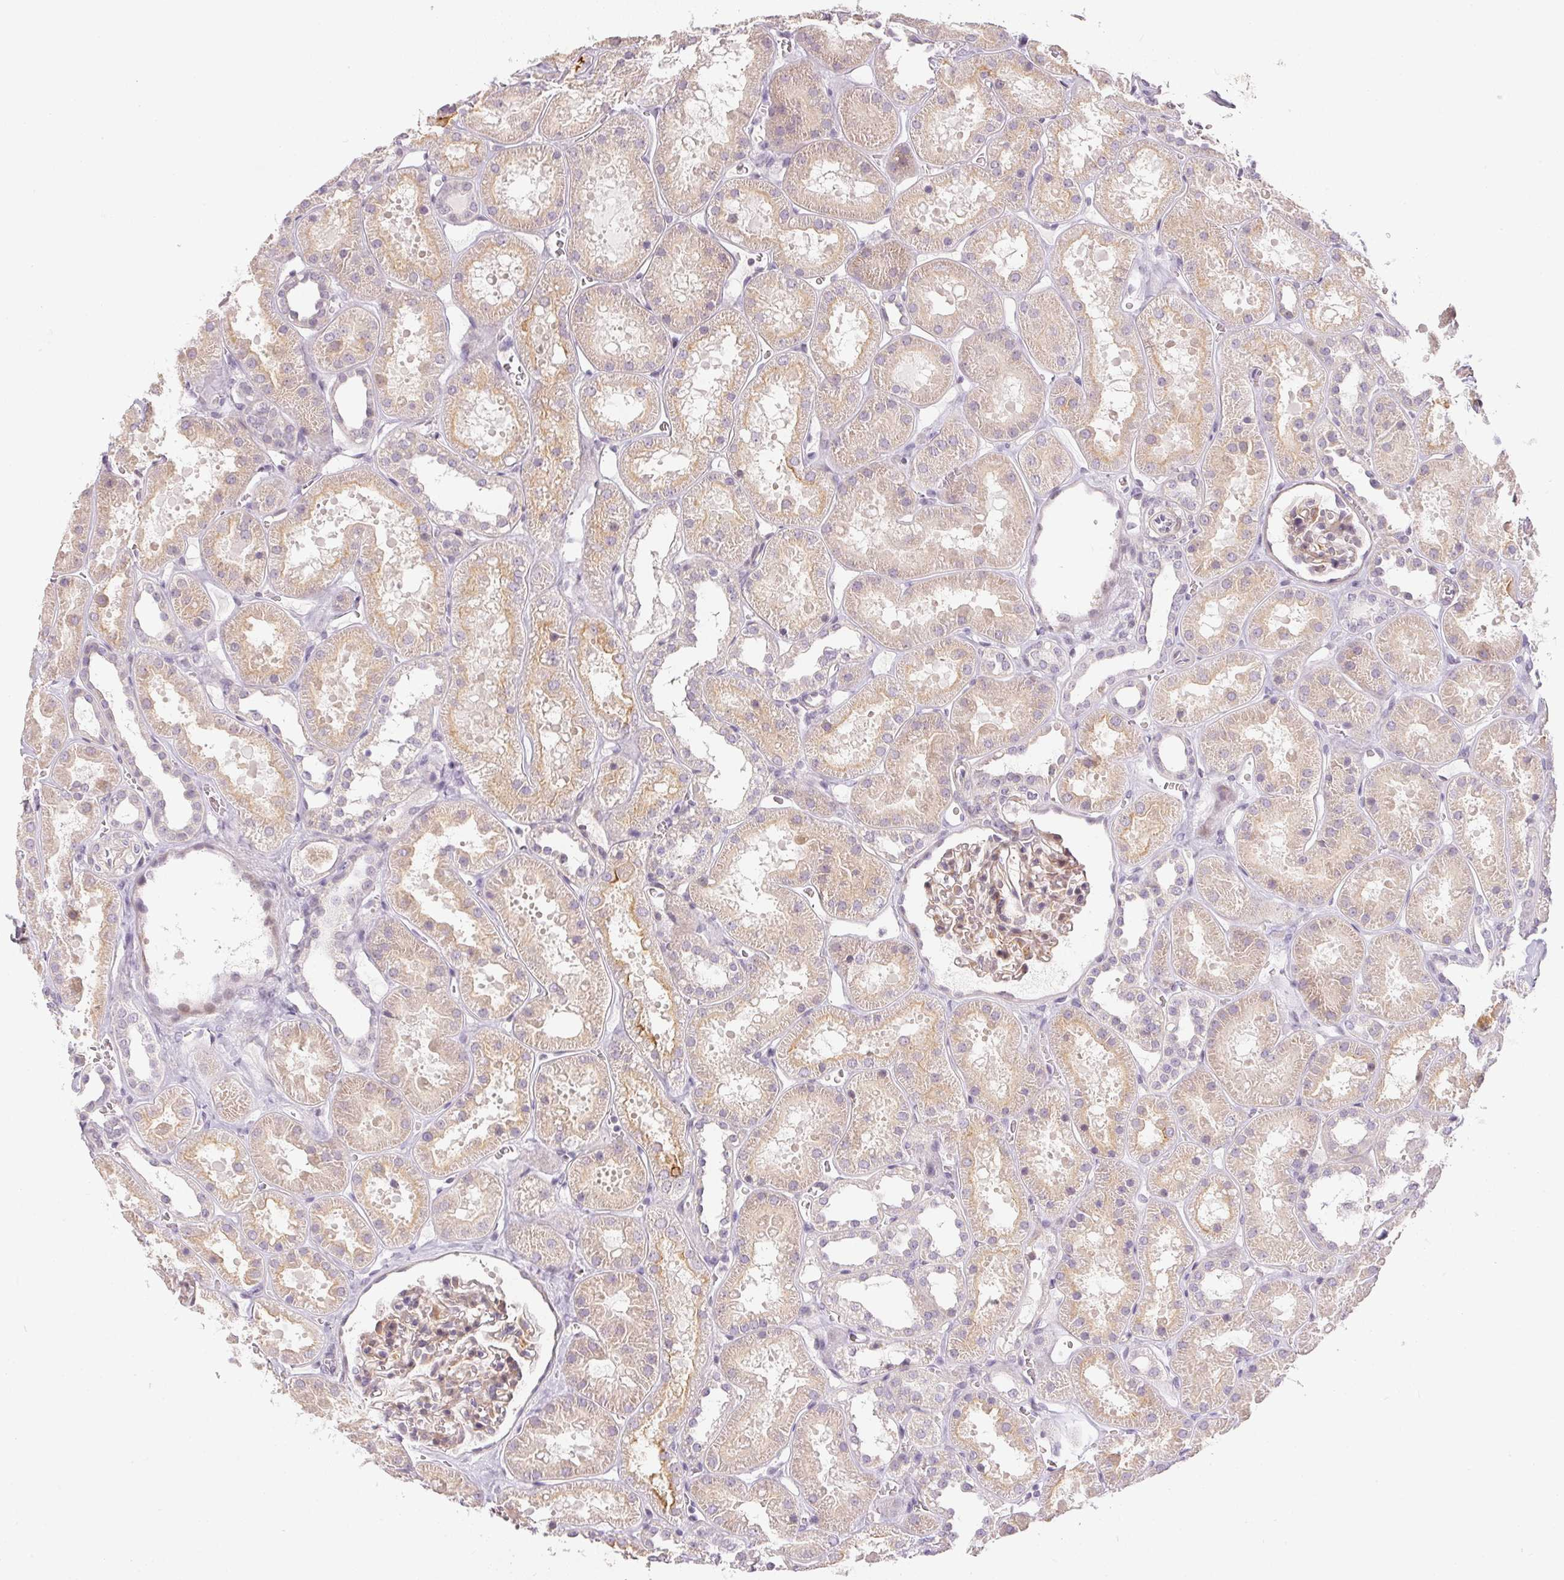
{"staining": {"intensity": "weak", "quantity": "<25%", "location": "cytoplasmic/membranous"}, "tissue": "kidney", "cell_type": "Cells in glomeruli", "image_type": "normal", "snomed": [{"axis": "morphology", "description": "Normal tissue, NOS"}, {"axis": "topography", "description": "Kidney"}], "caption": "Immunohistochemistry (IHC) of normal human kidney exhibits no expression in cells in glomeruli.", "gene": "GDAP1L1", "patient": {"sex": "female", "age": 41}}